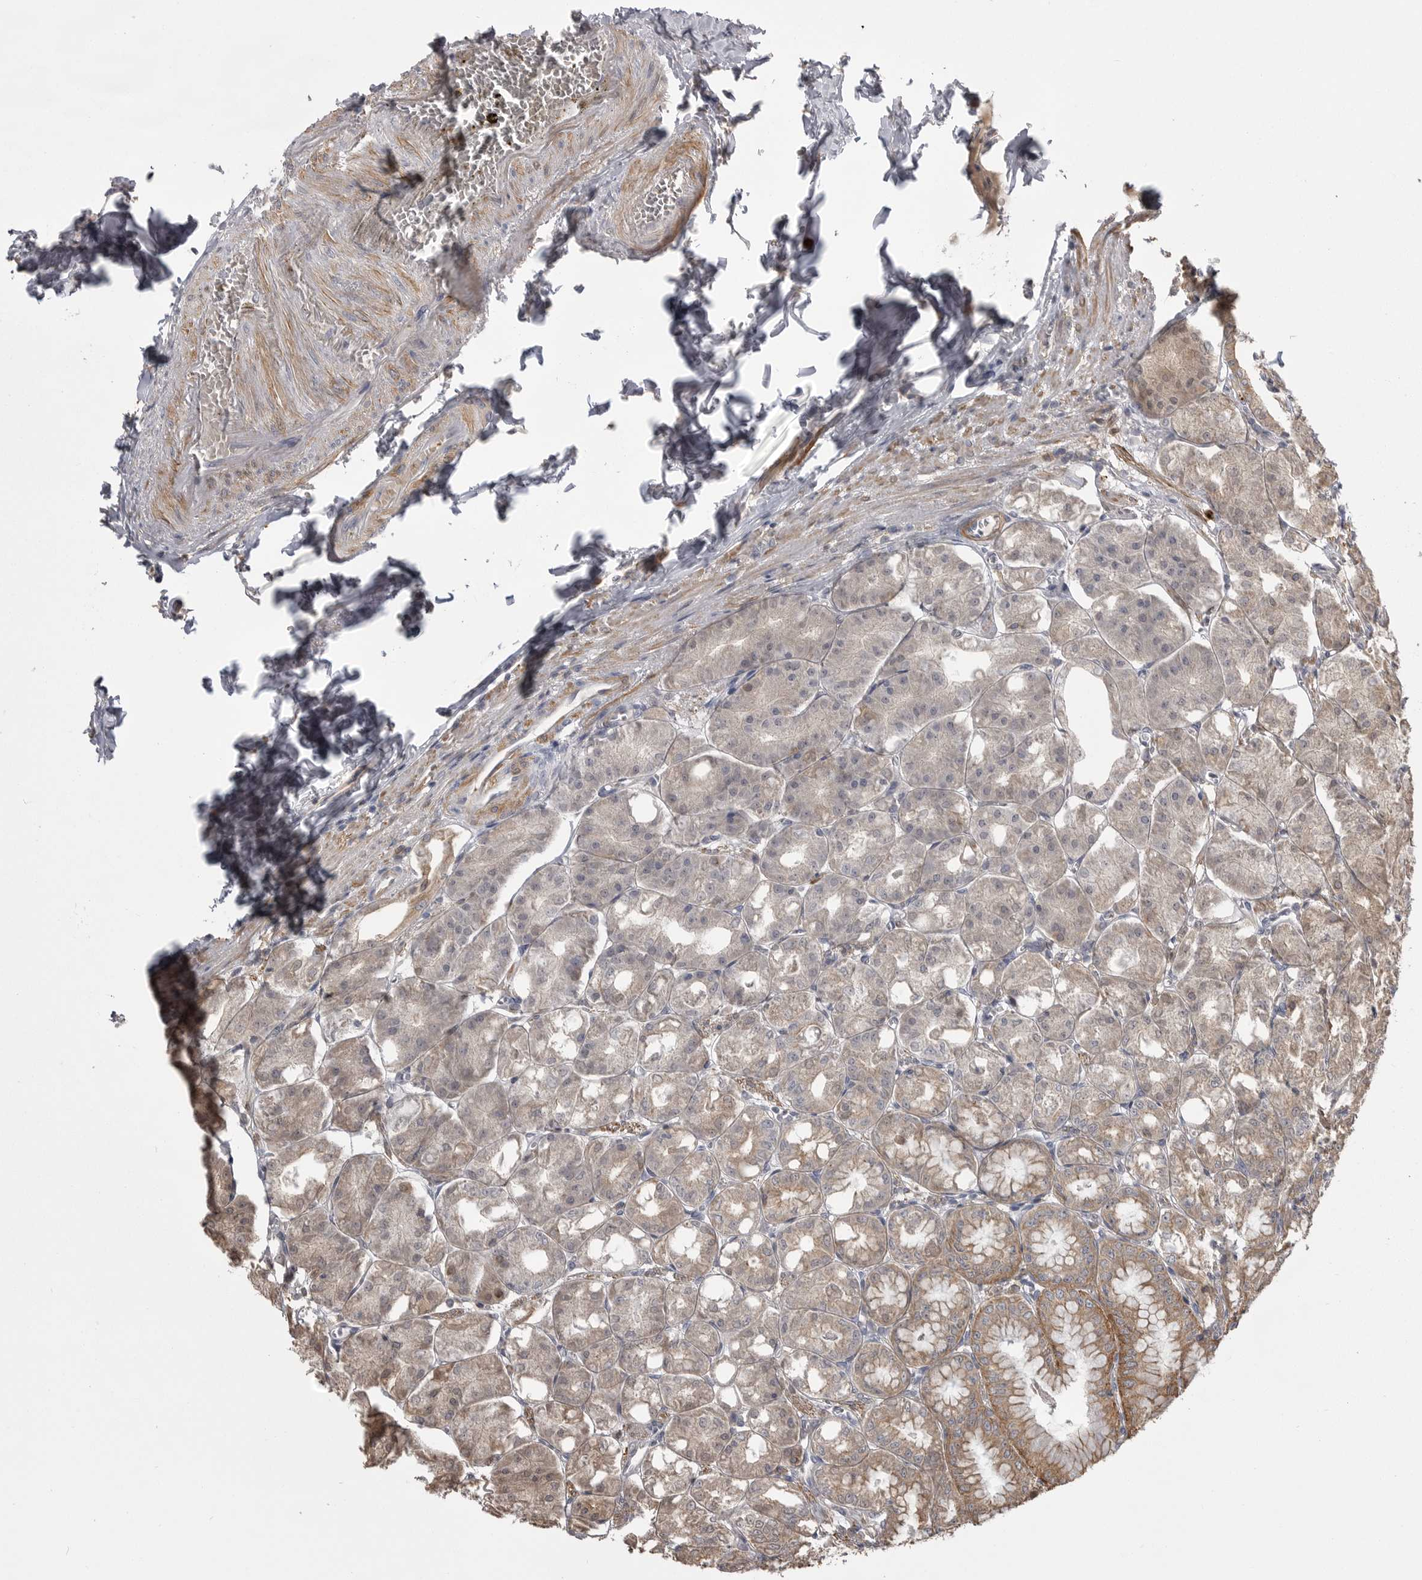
{"staining": {"intensity": "moderate", "quantity": "<25%", "location": "cytoplasmic/membranous"}, "tissue": "stomach", "cell_type": "Glandular cells", "image_type": "normal", "snomed": [{"axis": "morphology", "description": "Normal tissue, NOS"}, {"axis": "topography", "description": "Stomach, lower"}], "caption": "This is a photomicrograph of immunohistochemistry staining of normal stomach, which shows moderate positivity in the cytoplasmic/membranous of glandular cells.", "gene": "CMTM6", "patient": {"sex": "male", "age": 71}}